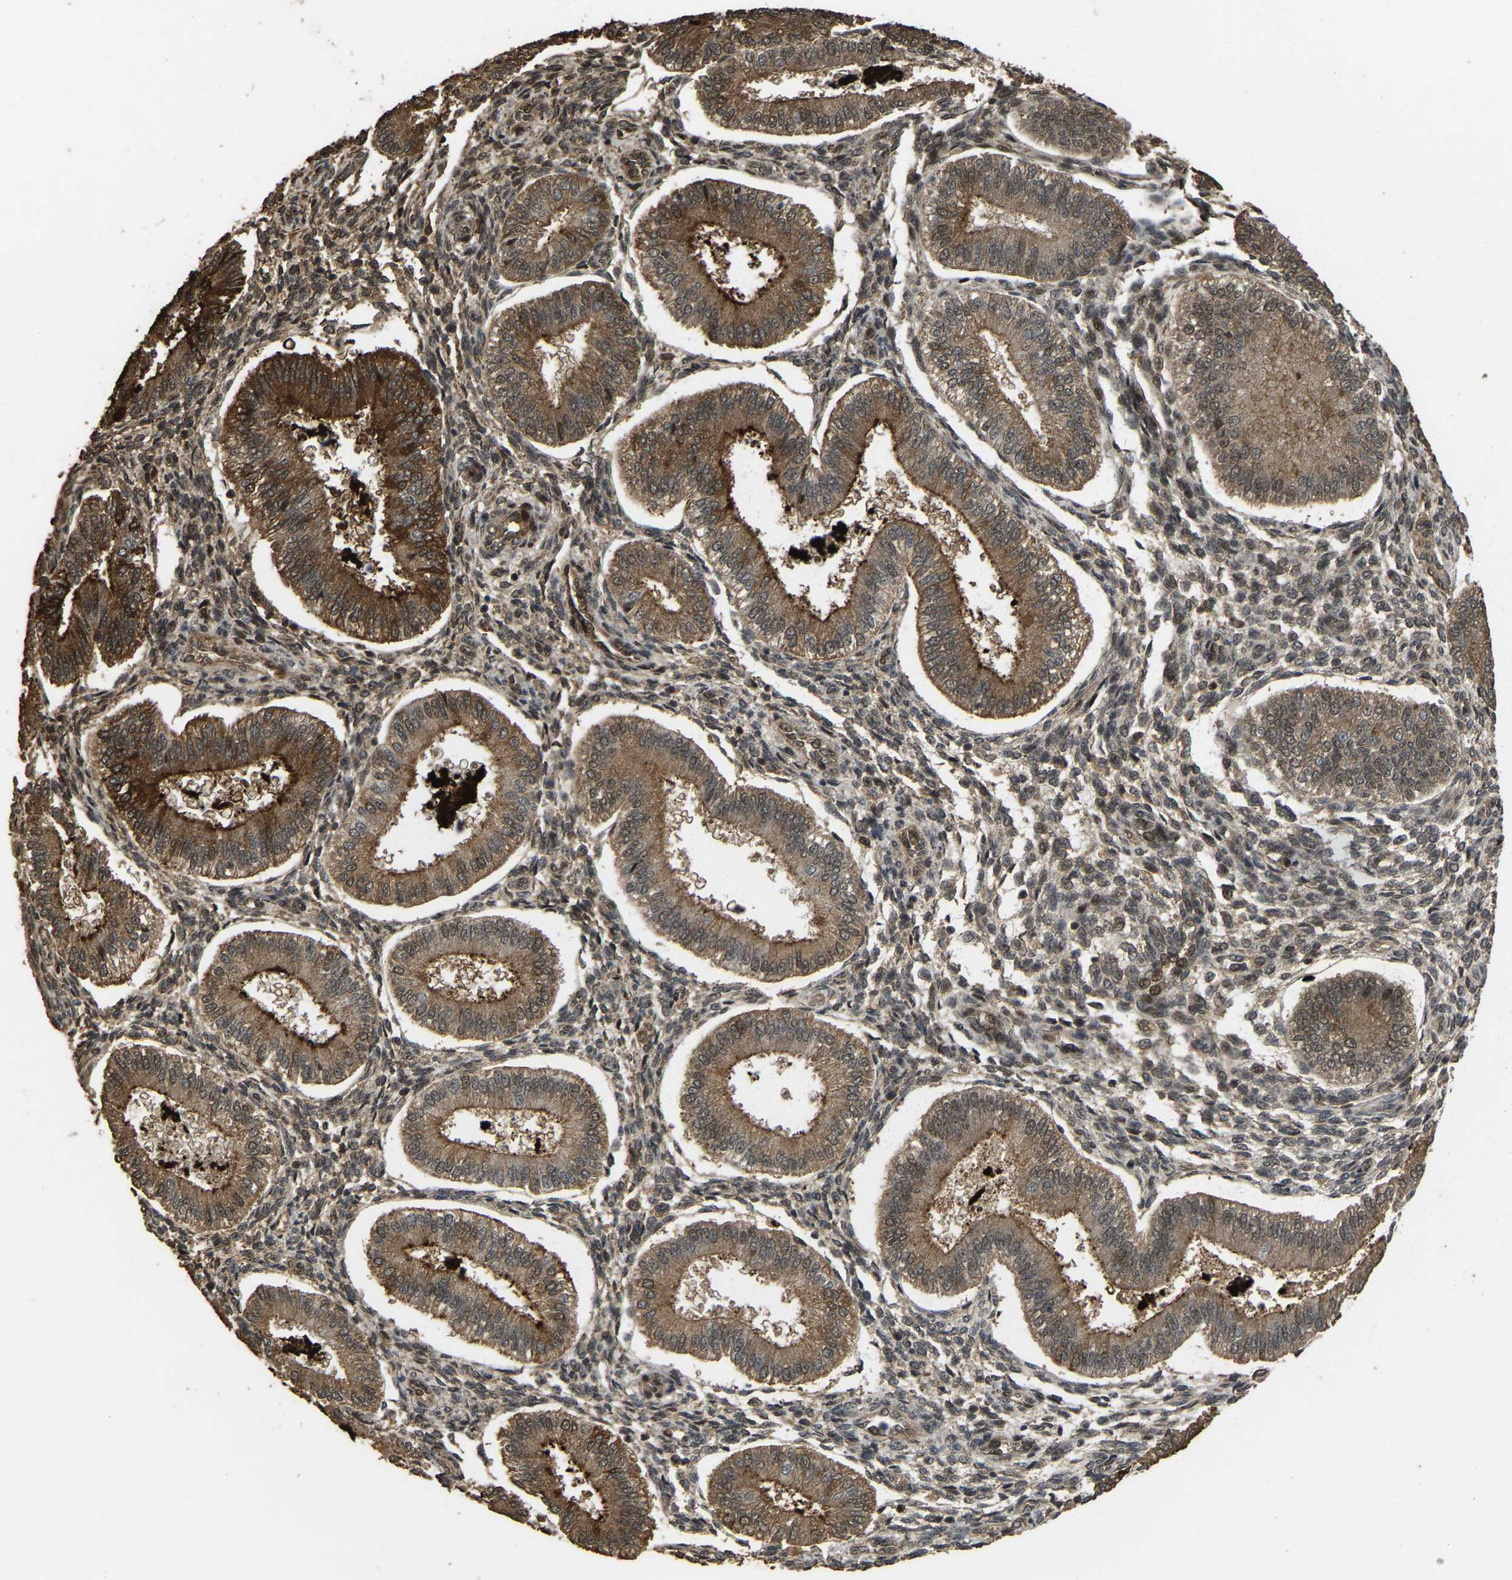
{"staining": {"intensity": "negative", "quantity": "none", "location": "none"}, "tissue": "endometrium", "cell_type": "Cells in endometrial stroma", "image_type": "normal", "snomed": [{"axis": "morphology", "description": "Normal tissue, NOS"}, {"axis": "topography", "description": "Endometrium"}], "caption": "The image reveals no staining of cells in endometrial stroma in normal endometrium.", "gene": "ARHGAP23", "patient": {"sex": "female", "age": 39}}